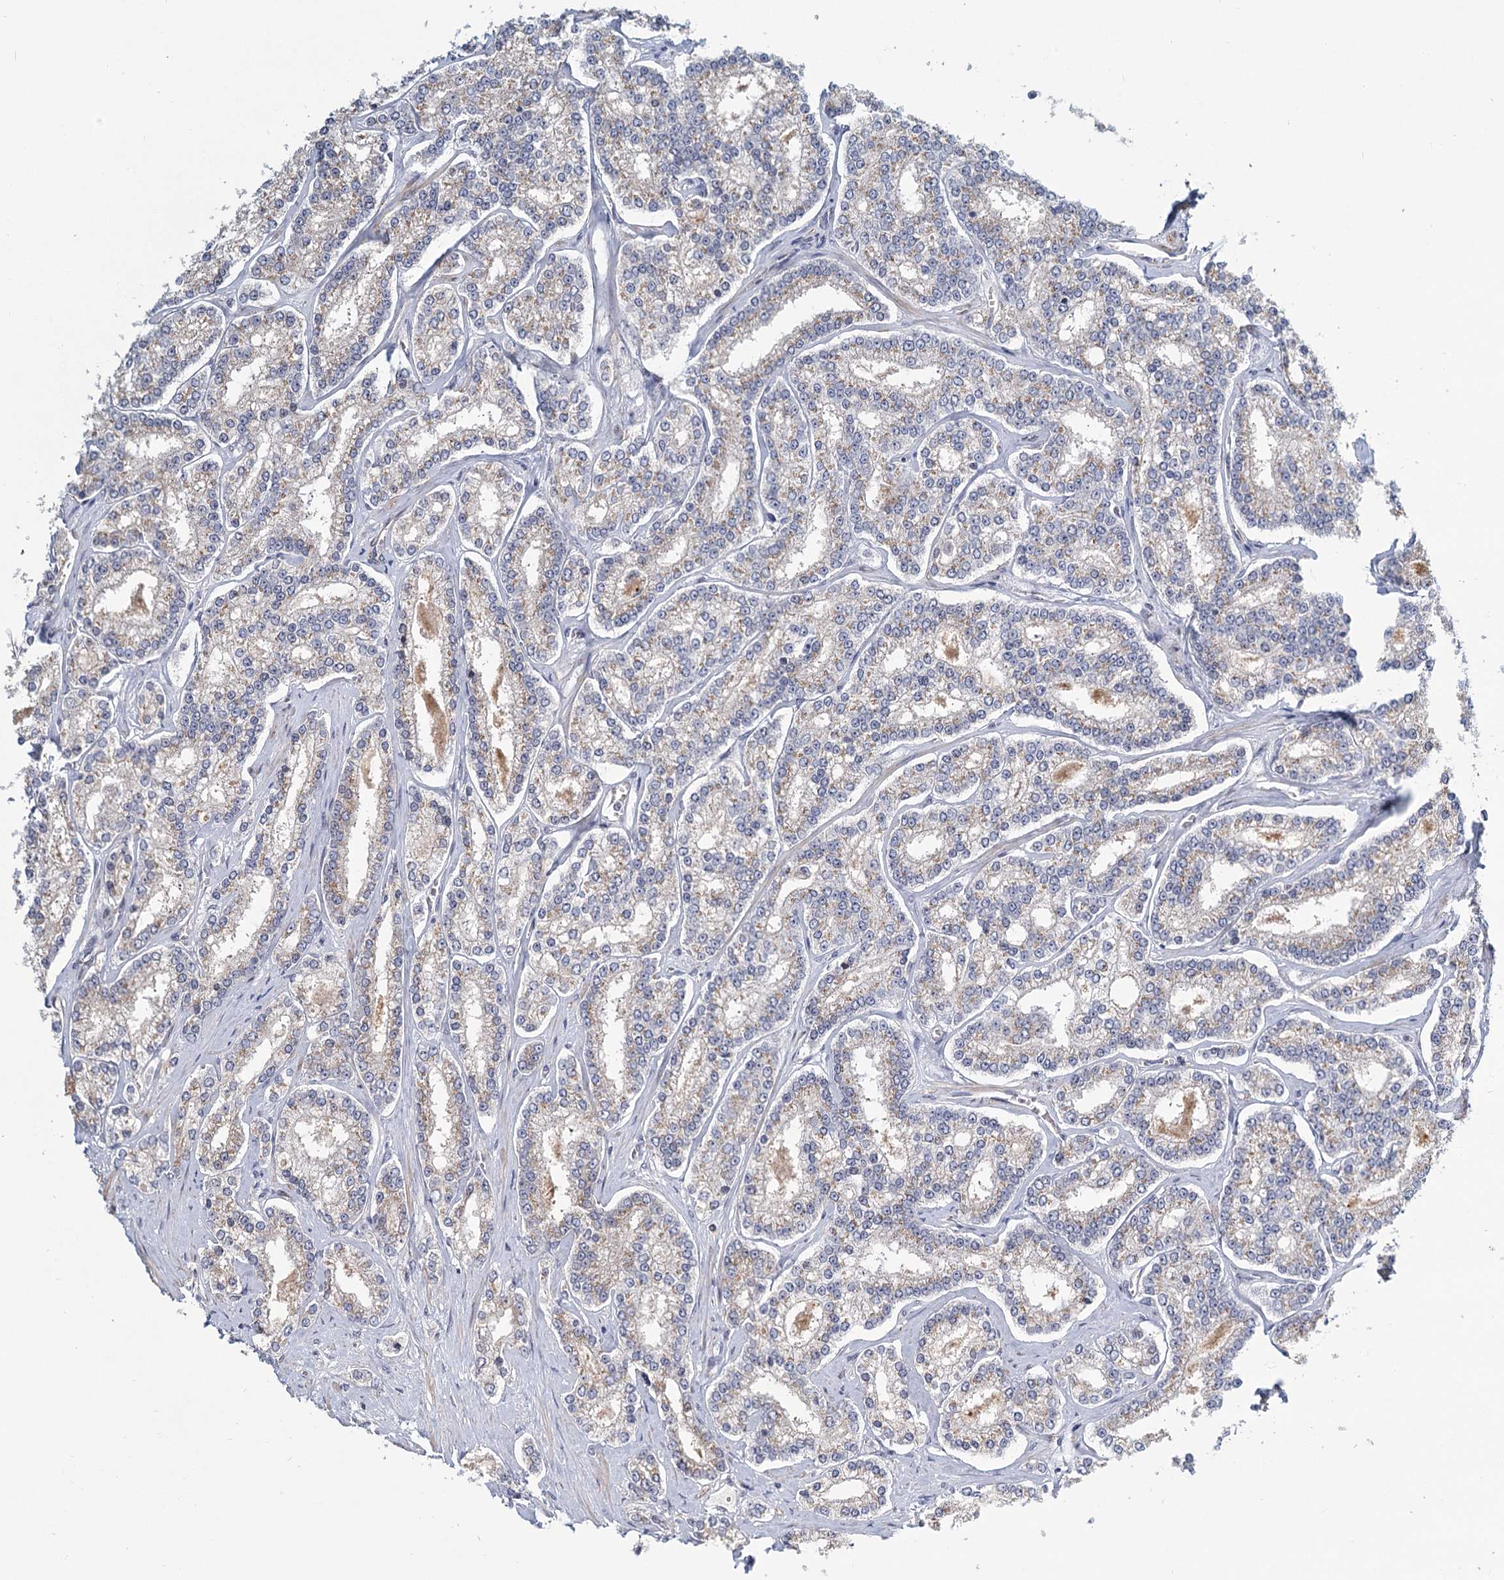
{"staining": {"intensity": "negative", "quantity": "none", "location": "none"}, "tissue": "prostate cancer", "cell_type": "Tumor cells", "image_type": "cancer", "snomed": [{"axis": "morphology", "description": "Normal tissue, NOS"}, {"axis": "morphology", "description": "Adenocarcinoma, High grade"}, {"axis": "topography", "description": "Prostate"}], "caption": "A photomicrograph of high-grade adenocarcinoma (prostate) stained for a protein displays no brown staining in tumor cells.", "gene": "STAP1", "patient": {"sex": "male", "age": 83}}